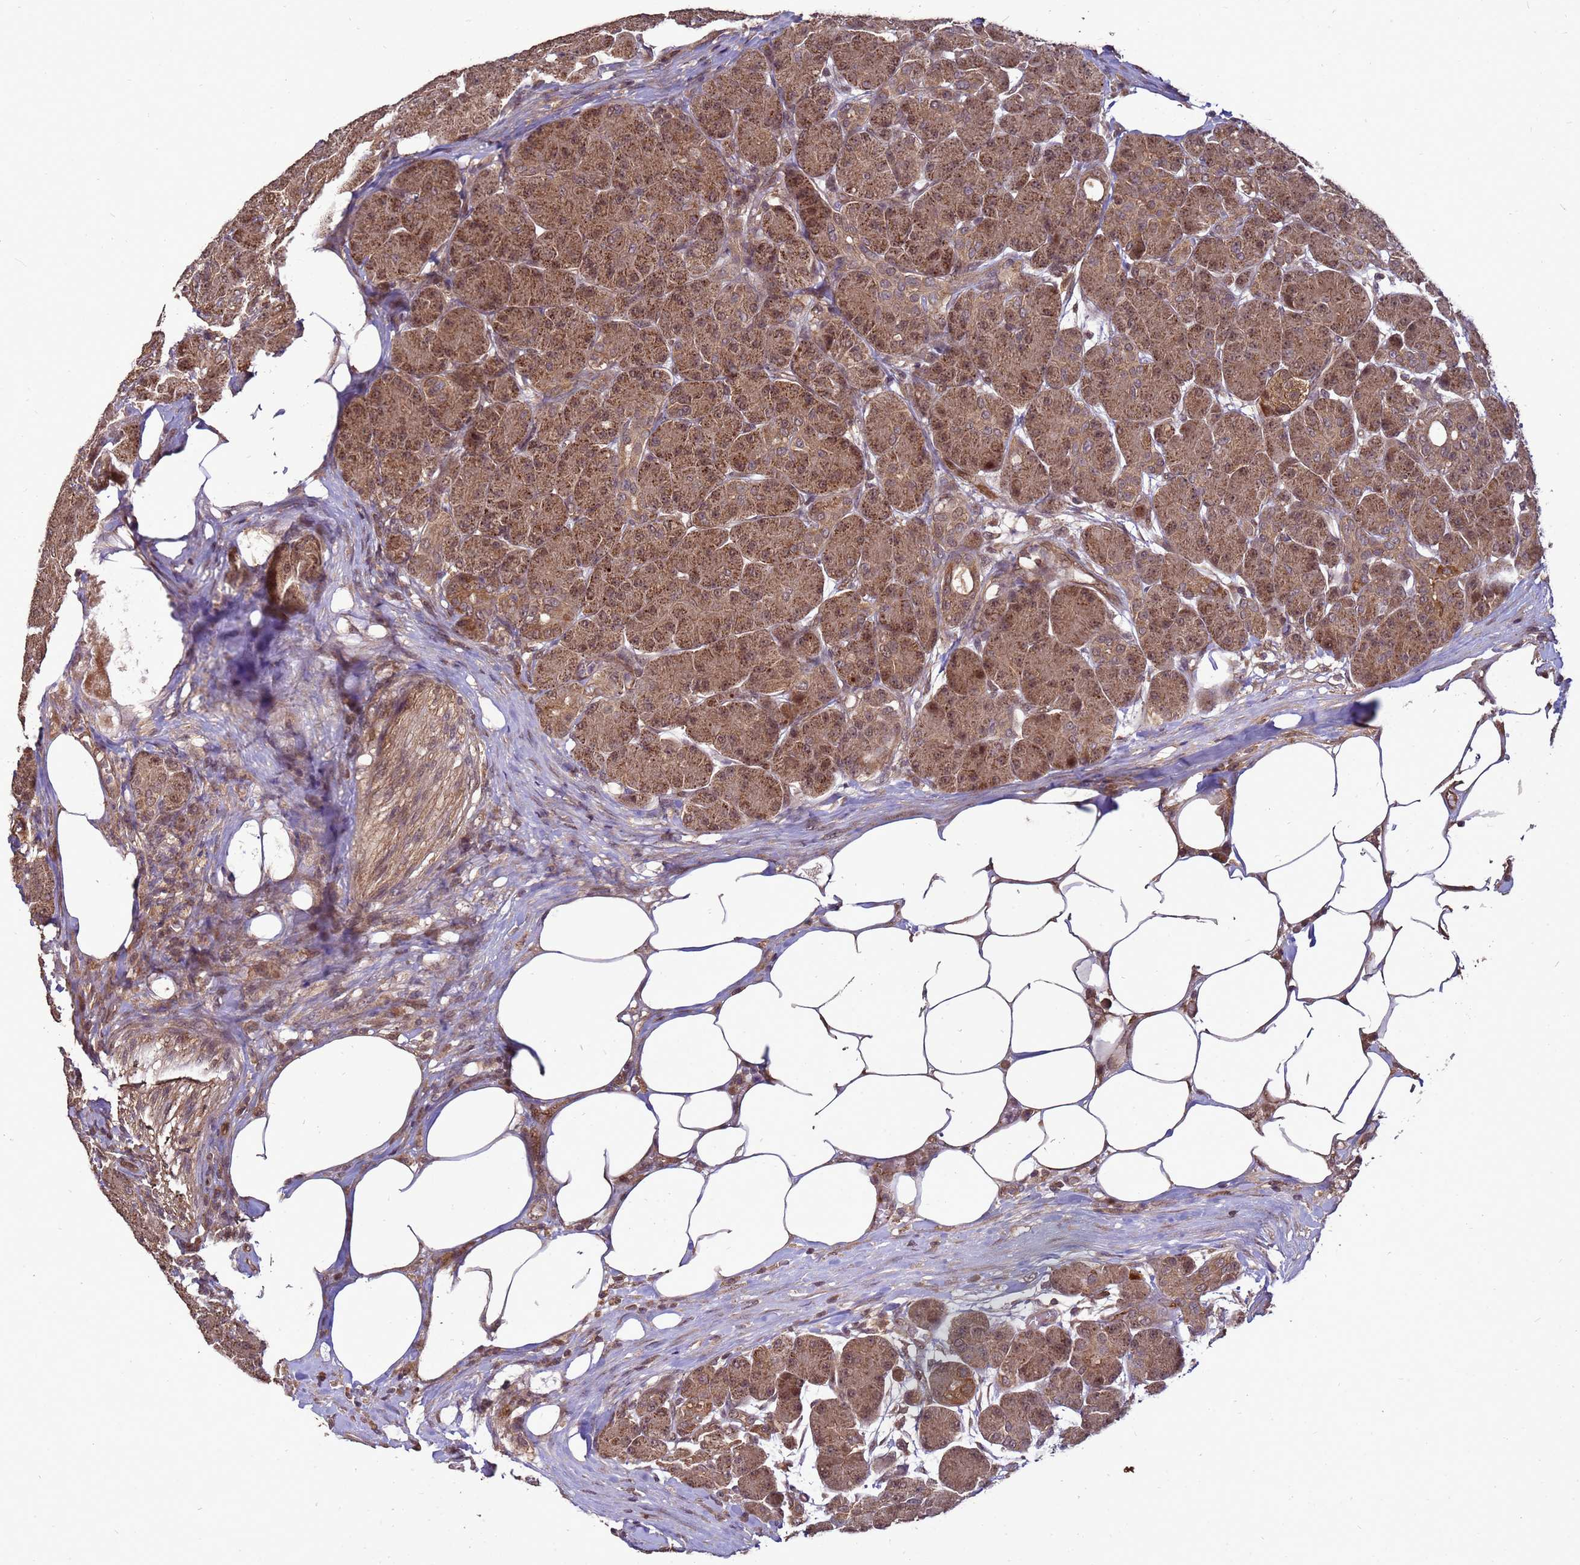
{"staining": {"intensity": "strong", "quantity": ">75%", "location": "cytoplasmic/membranous"}, "tissue": "pancreas", "cell_type": "Exocrine glandular cells", "image_type": "normal", "snomed": [{"axis": "morphology", "description": "Normal tissue, NOS"}, {"axis": "topography", "description": "Pancreas"}], "caption": "This micrograph exhibits IHC staining of unremarkable pancreas, with high strong cytoplasmic/membranous positivity in about >75% of exocrine glandular cells.", "gene": "CRBN", "patient": {"sex": "male", "age": 63}}